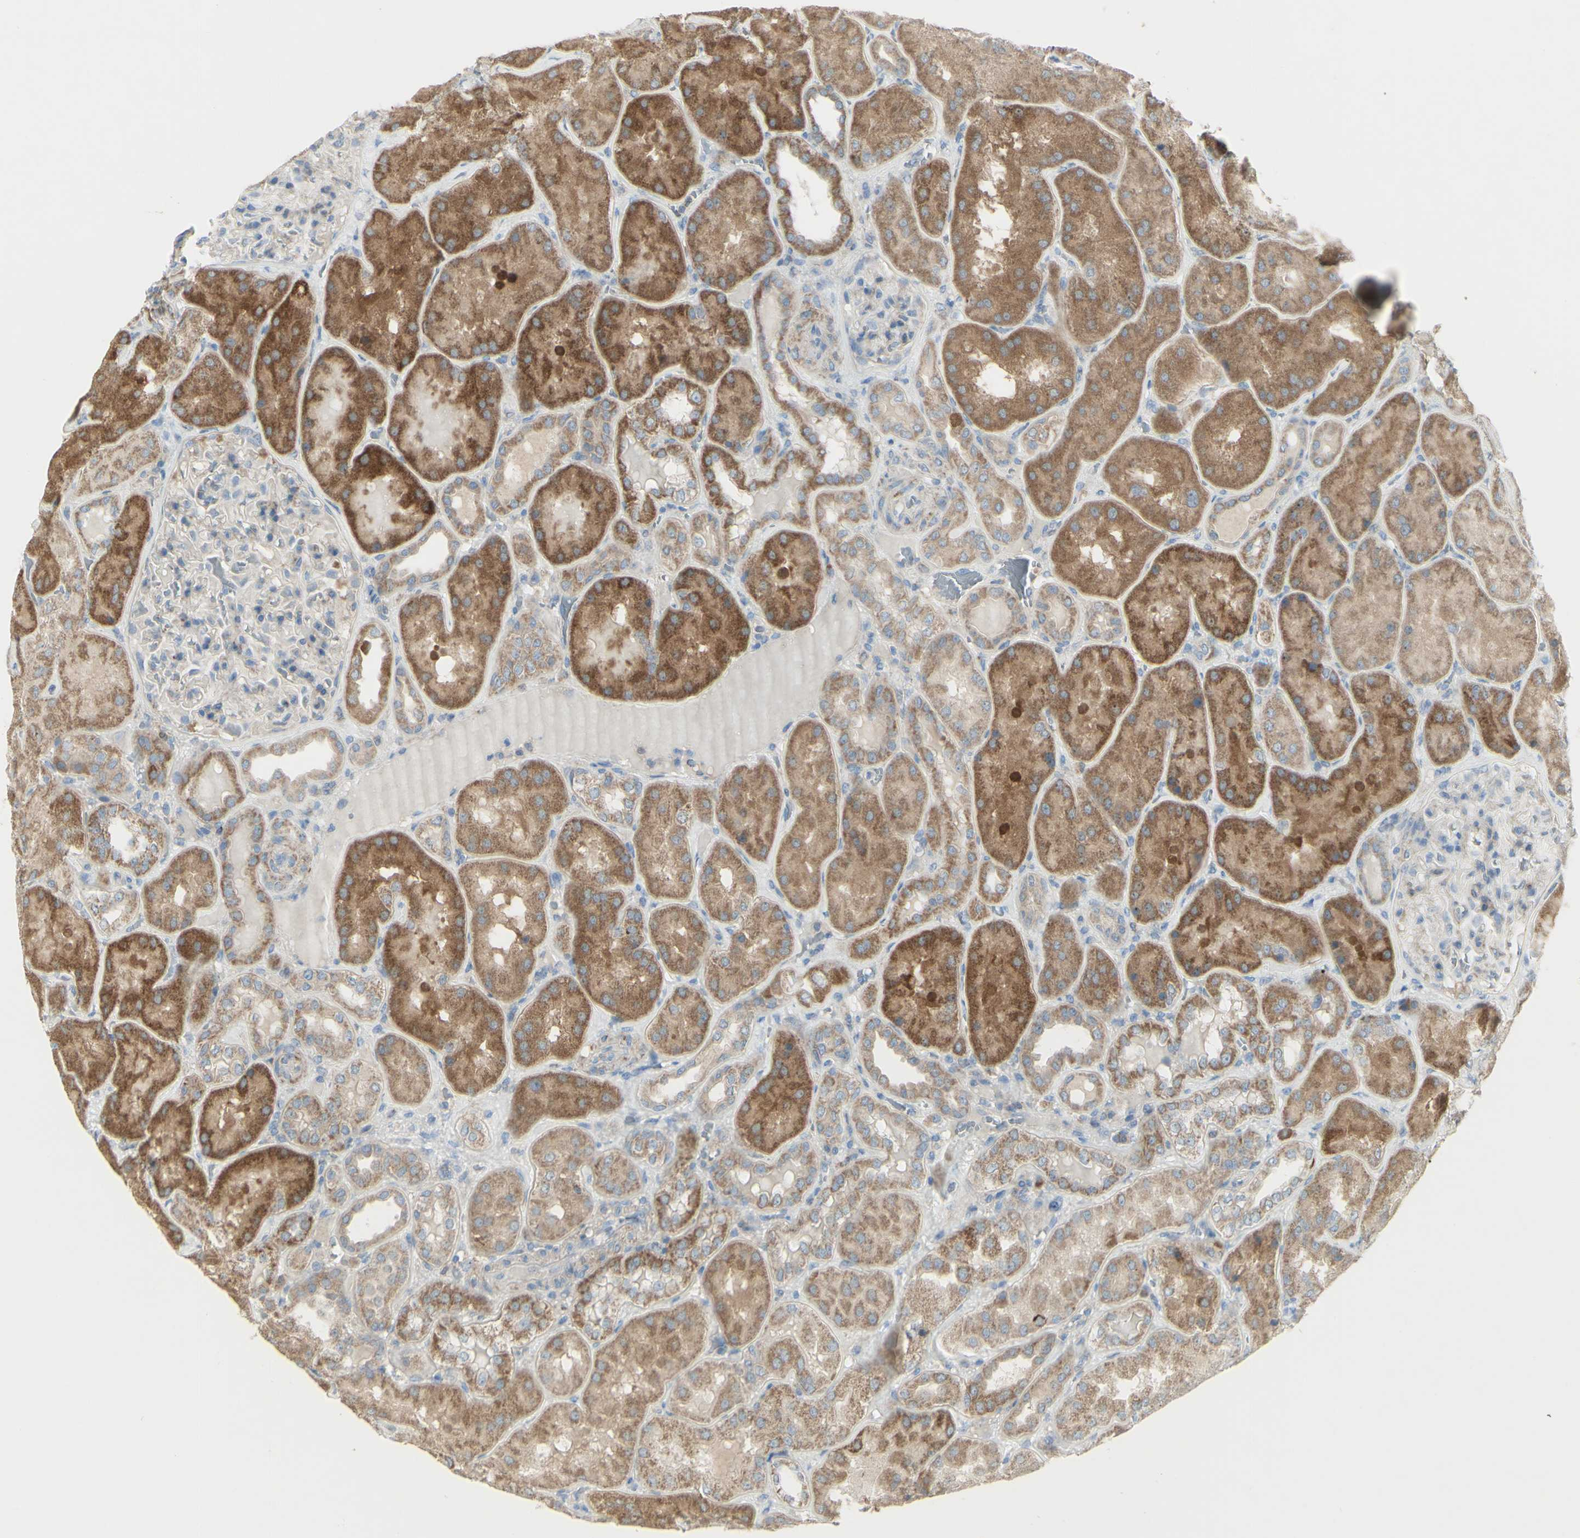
{"staining": {"intensity": "weak", "quantity": "25%-75%", "location": "cytoplasmic/membranous"}, "tissue": "kidney", "cell_type": "Cells in glomeruli", "image_type": "normal", "snomed": [{"axis": "morphology", "description": "Normal tissue, NOS"}, {"axis": "topography", "description": "Kidney"}], "caption": "IHC image of normal kidney stained for a protein (brown), which shows low levels of weak cytoplasmic/membranous staining in about 25%-75% of cells in glomeruli.", "gene": "CNTNAP1", "patient": {"sex": "female", "age": 56}}